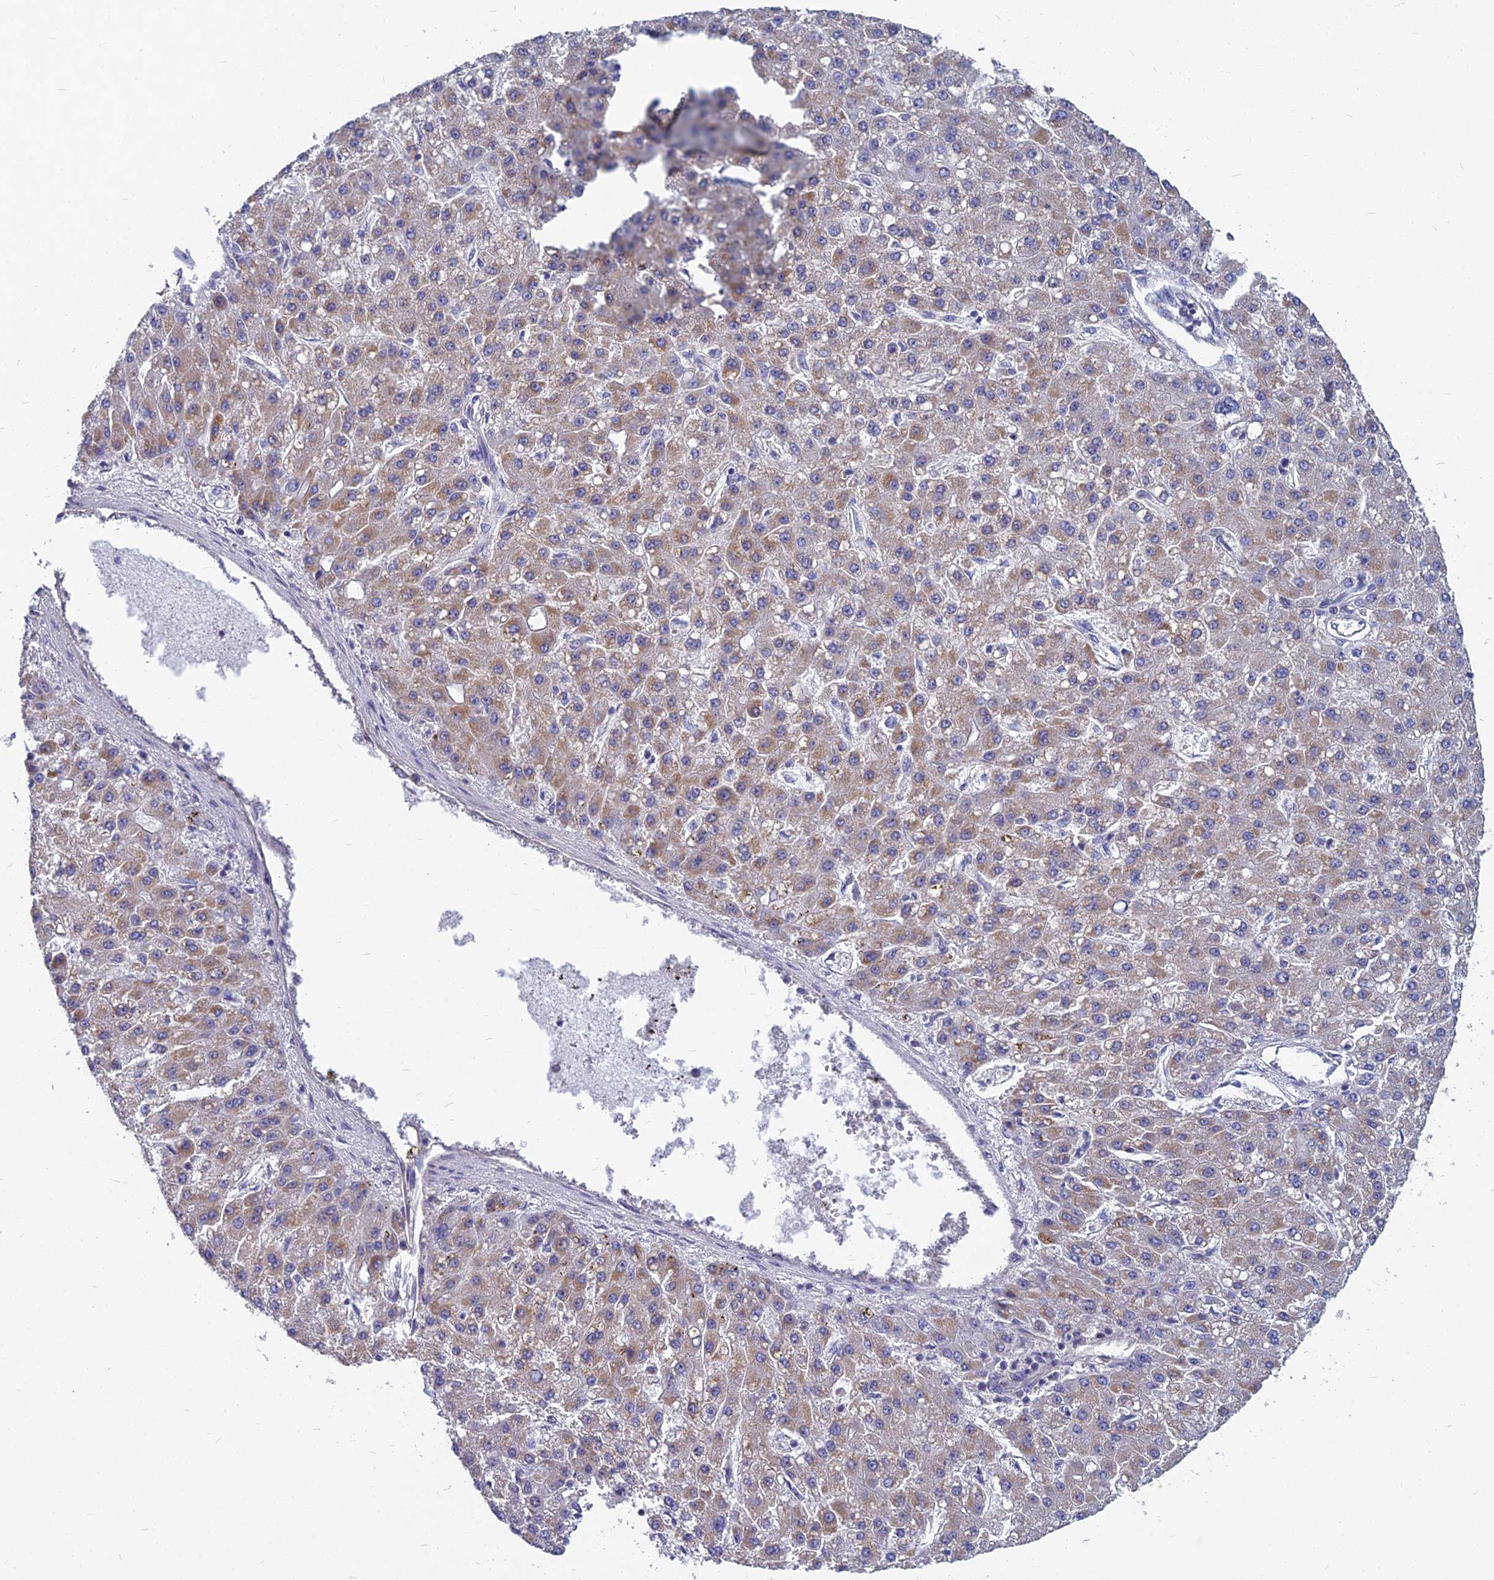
{"staining": {"intensity": "moderate", "quantity": ">75%", "location": "cytoplasmic/membranous"}, "tissue": "liver cancer", "cell_type": "Tumor cells", "image_type": "cancer", "snomed": [{"axis": "morphology", "description": "Carcinoma, Hepatocellular, NOS"}, {"axis": "topography", "description": "Liver"}], "caption": "The immunohistochemical stain shows moderate cytoplasmic/membranous positivity in tumor cells of hepatocellular carcinoma (liver) tissue.", "gene": "COX20", "patient": {"sex": "male", "age": 67}}